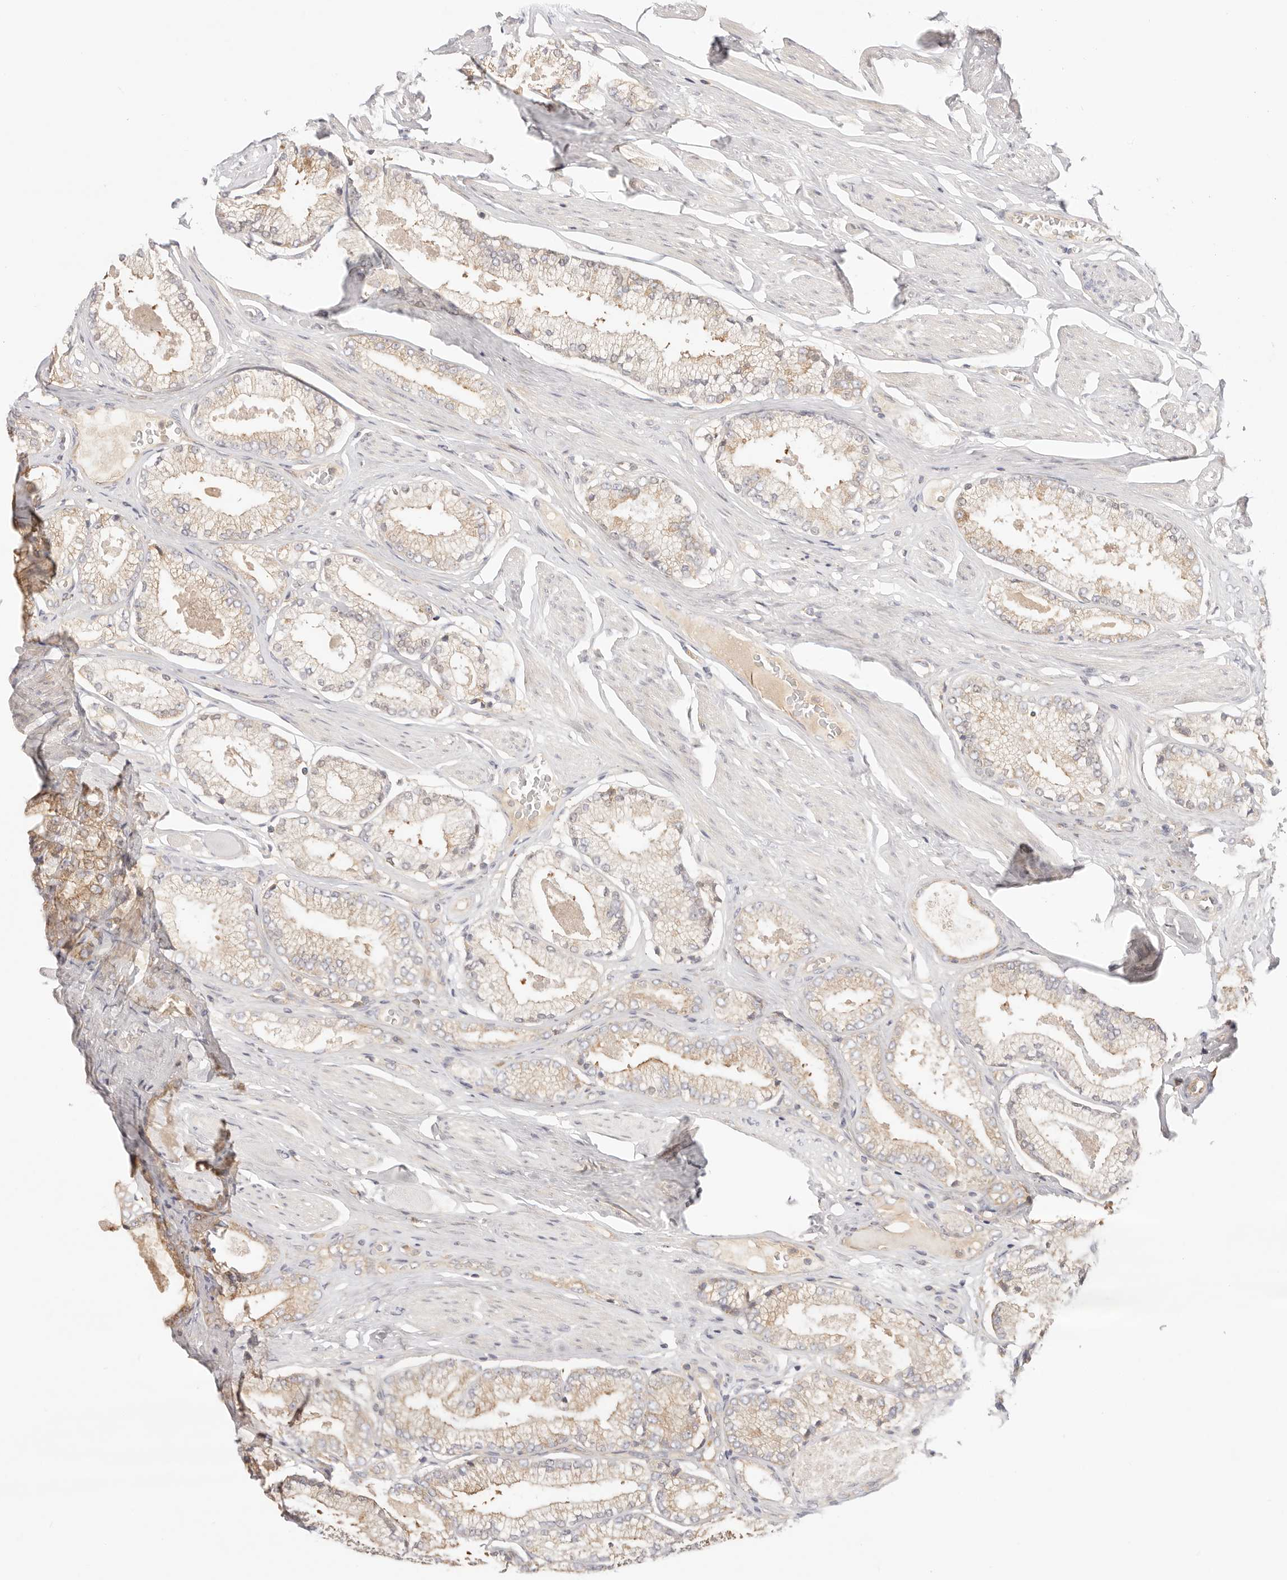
{"staining": {"intensity": "weak", "quantity": "25%-75%", "location": "cytoplasmic/membranous"}, "tissue": "prostate cancer", "cell_type": "Tumor cells", "image_type": "cancer", "snomed": [{"axis": "morphology", "description": "Adenocarcinoma, Low grade"}, {"axis": "topography", "description": "Prostate"}], "caption": "This photomicrograph demonstrates prostate cancer (low-grade adenocarcinoma) stained with IHC to label a protein in brown. The cytoplasmic/membranous of tumor cells show weak positivity for the protein. Nuclei are counter-stained blue.", "gene": "KCMF1", "patient": {"sex": "male", "age": 71}}